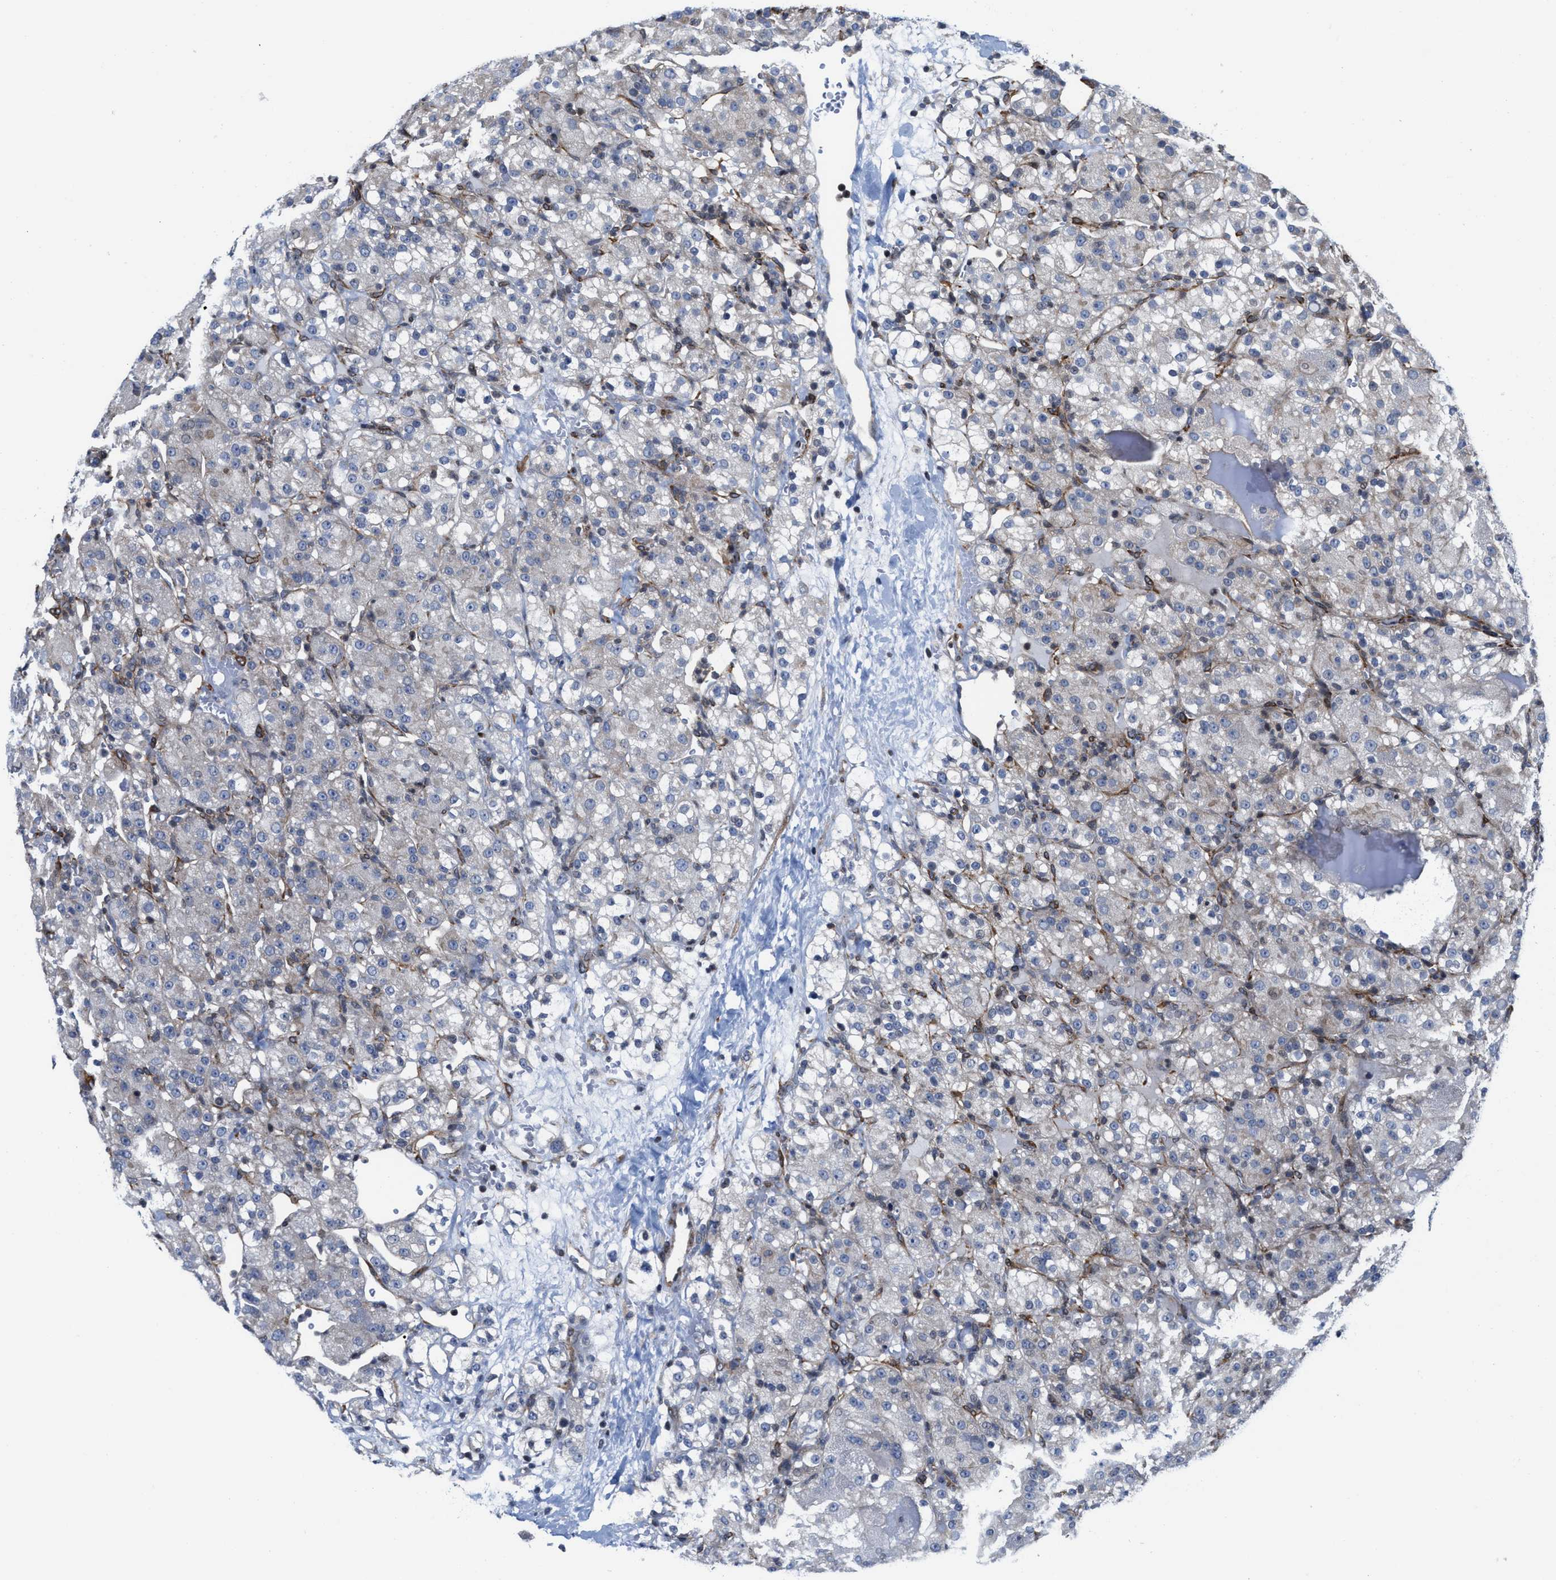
{"staining": {"intensity": "negative", "quantity": "none", "location": "none"}, "tissue": "renal cancer", "cell_type": "Tumor cells", "image_type": "cancer", "snomed": [{"axis": "morphology", "description": "Normal tissue, NOS"}, {"axis": "morphology", "description": "Adenocarcinoma, NOS"}, {"axis": "topography", "description": "Kidney"}], "caption": "Tumor cells show no significant positivity in adenocarcinoma (renal).", "gene": "TGFB1I1", "patient": {"sex": "male", "age": 61}}